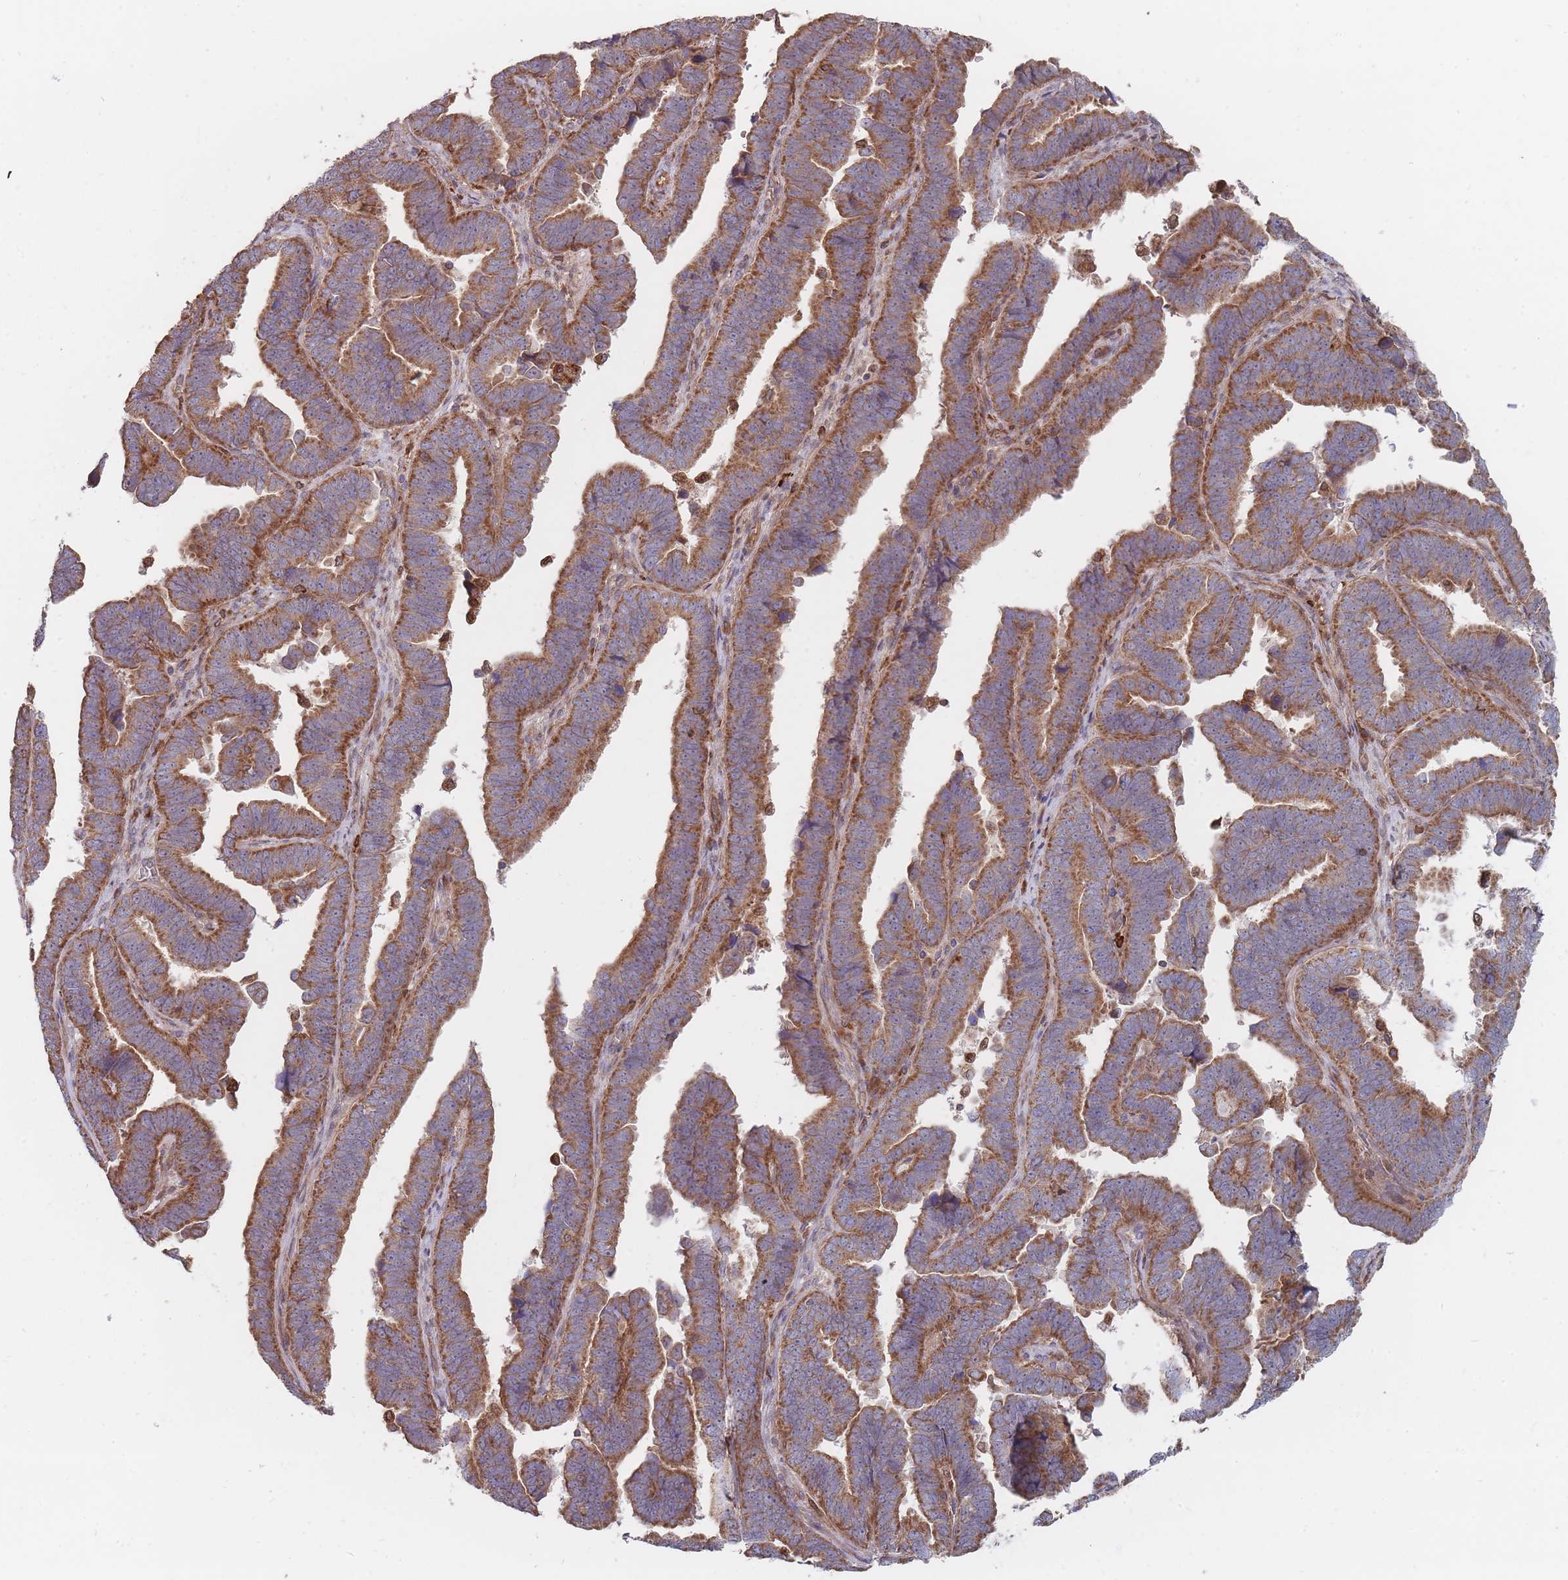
{"staining": {"intensity": "moderate", "quantity": ">75%", "location": "cytoplasmic/membranous"}, "tissue": "endometrial cancer", "cell_type": "Tumor cells", "image_type": "cancer", "snomed": [{"axis": "morphology", "description": "Adenocarcinoma, NOS"}, {"axis": "topography", "description": "Endometrium"}], "caption": "High-power microscopy captured an immunohistochemistry (IHC) histopathology image of adenocarcinoma (endometrial), revealing moderate cytoplasmic/membranous expression in approximately >75% of tumor cells.", "gene": "THSD7B", "patient": {"sex": "female", "age": 75}}